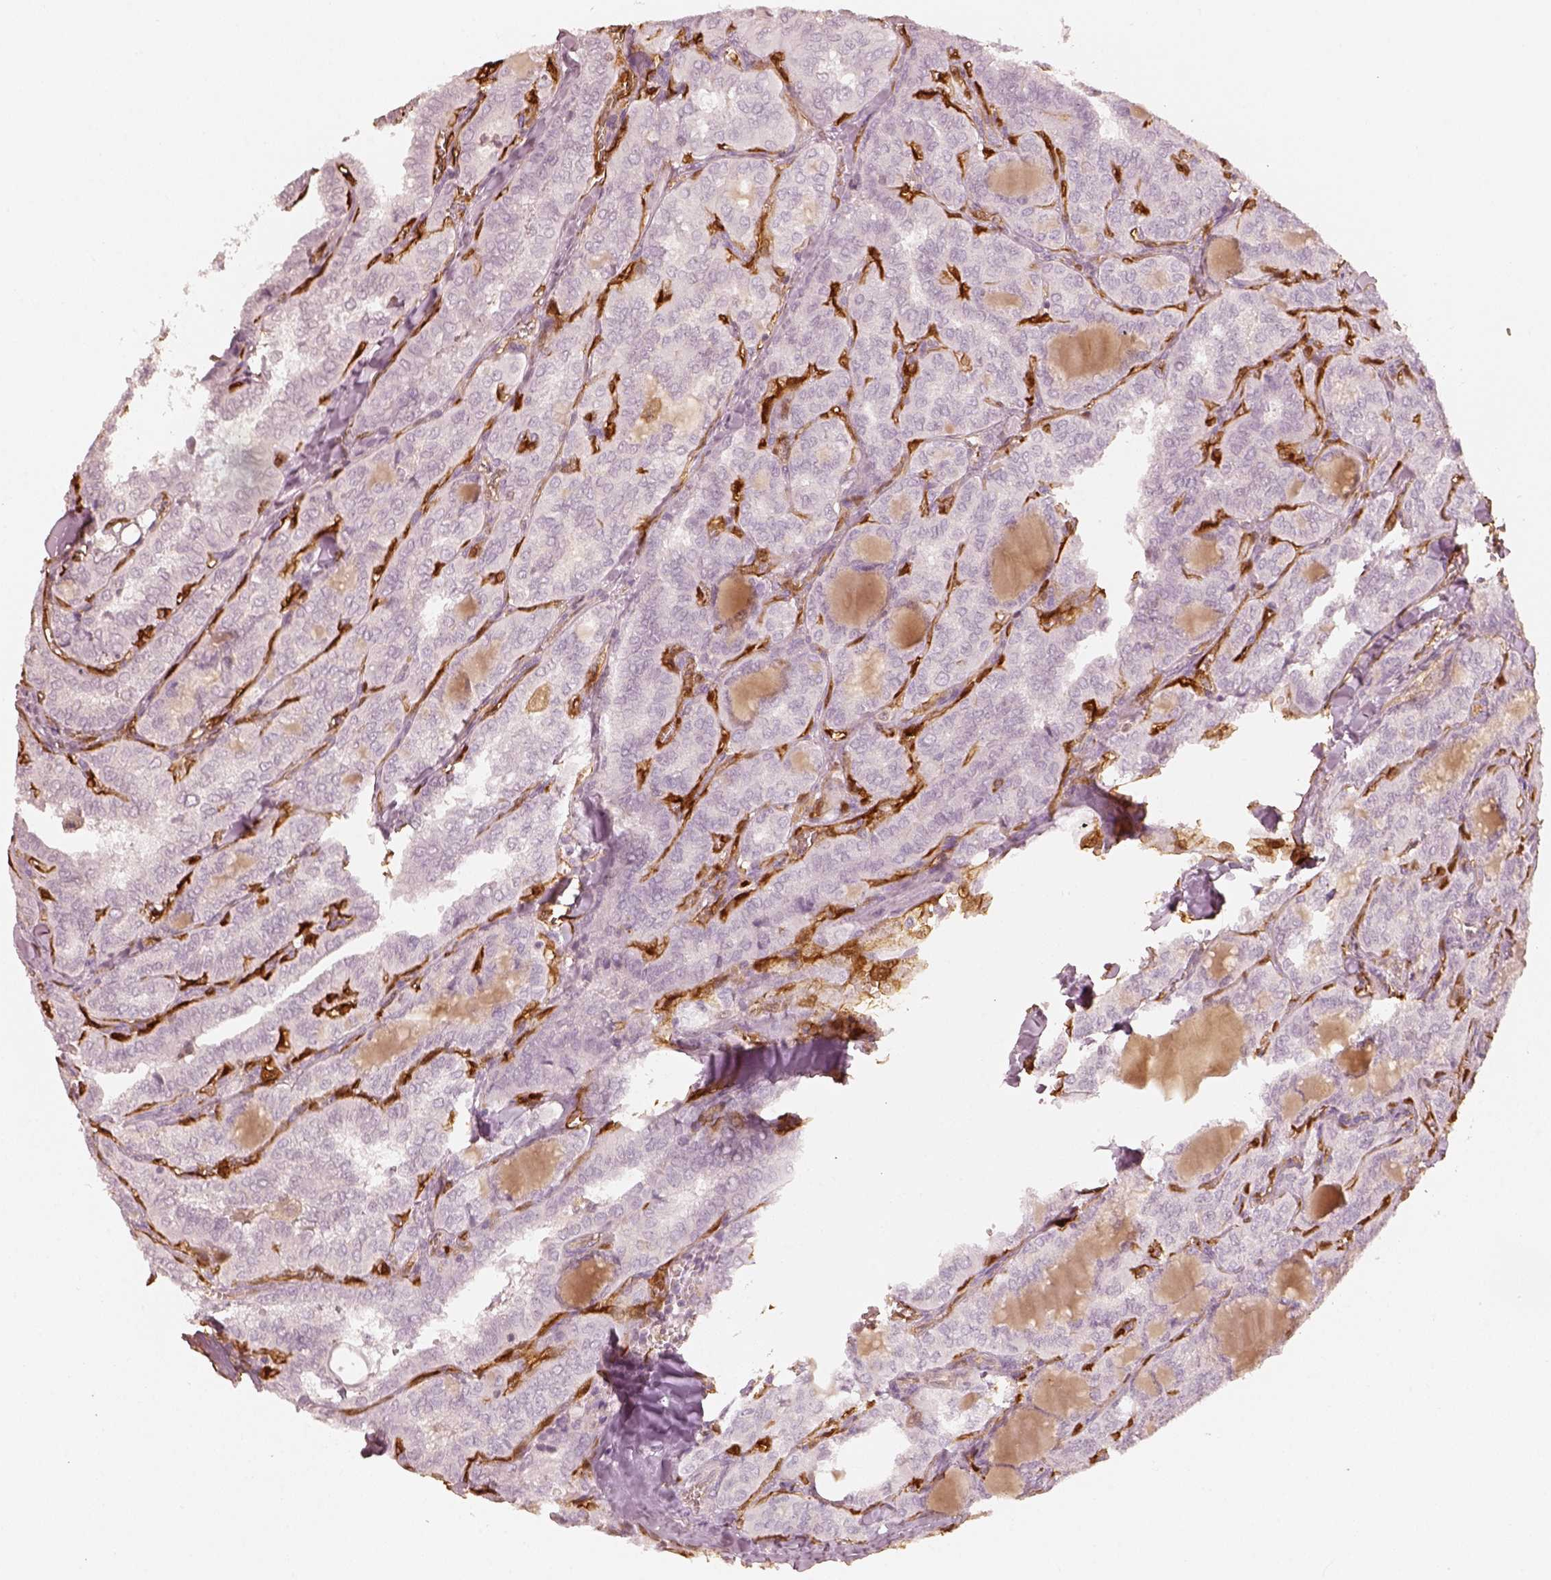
{"staining": {"intensity": "negative", "quantity": "none", "location": "none"}, "tissue": "thyroid cancer", "cell_type": "Tumor cells", "image_type": "cancer", "snomed": [{"axis": "morphology", "description": "Papillary adenocarcinoma, NOS"}, {"axis": "topography", "description": "Thyroid gland"}], "caption": "Immunohistochemical staining of human thyroid papillary adenocarcinoma shows no significant expression in tumor cells.", "gene": "FSCN1", "patient": {"sex": "female", "age": 41}}